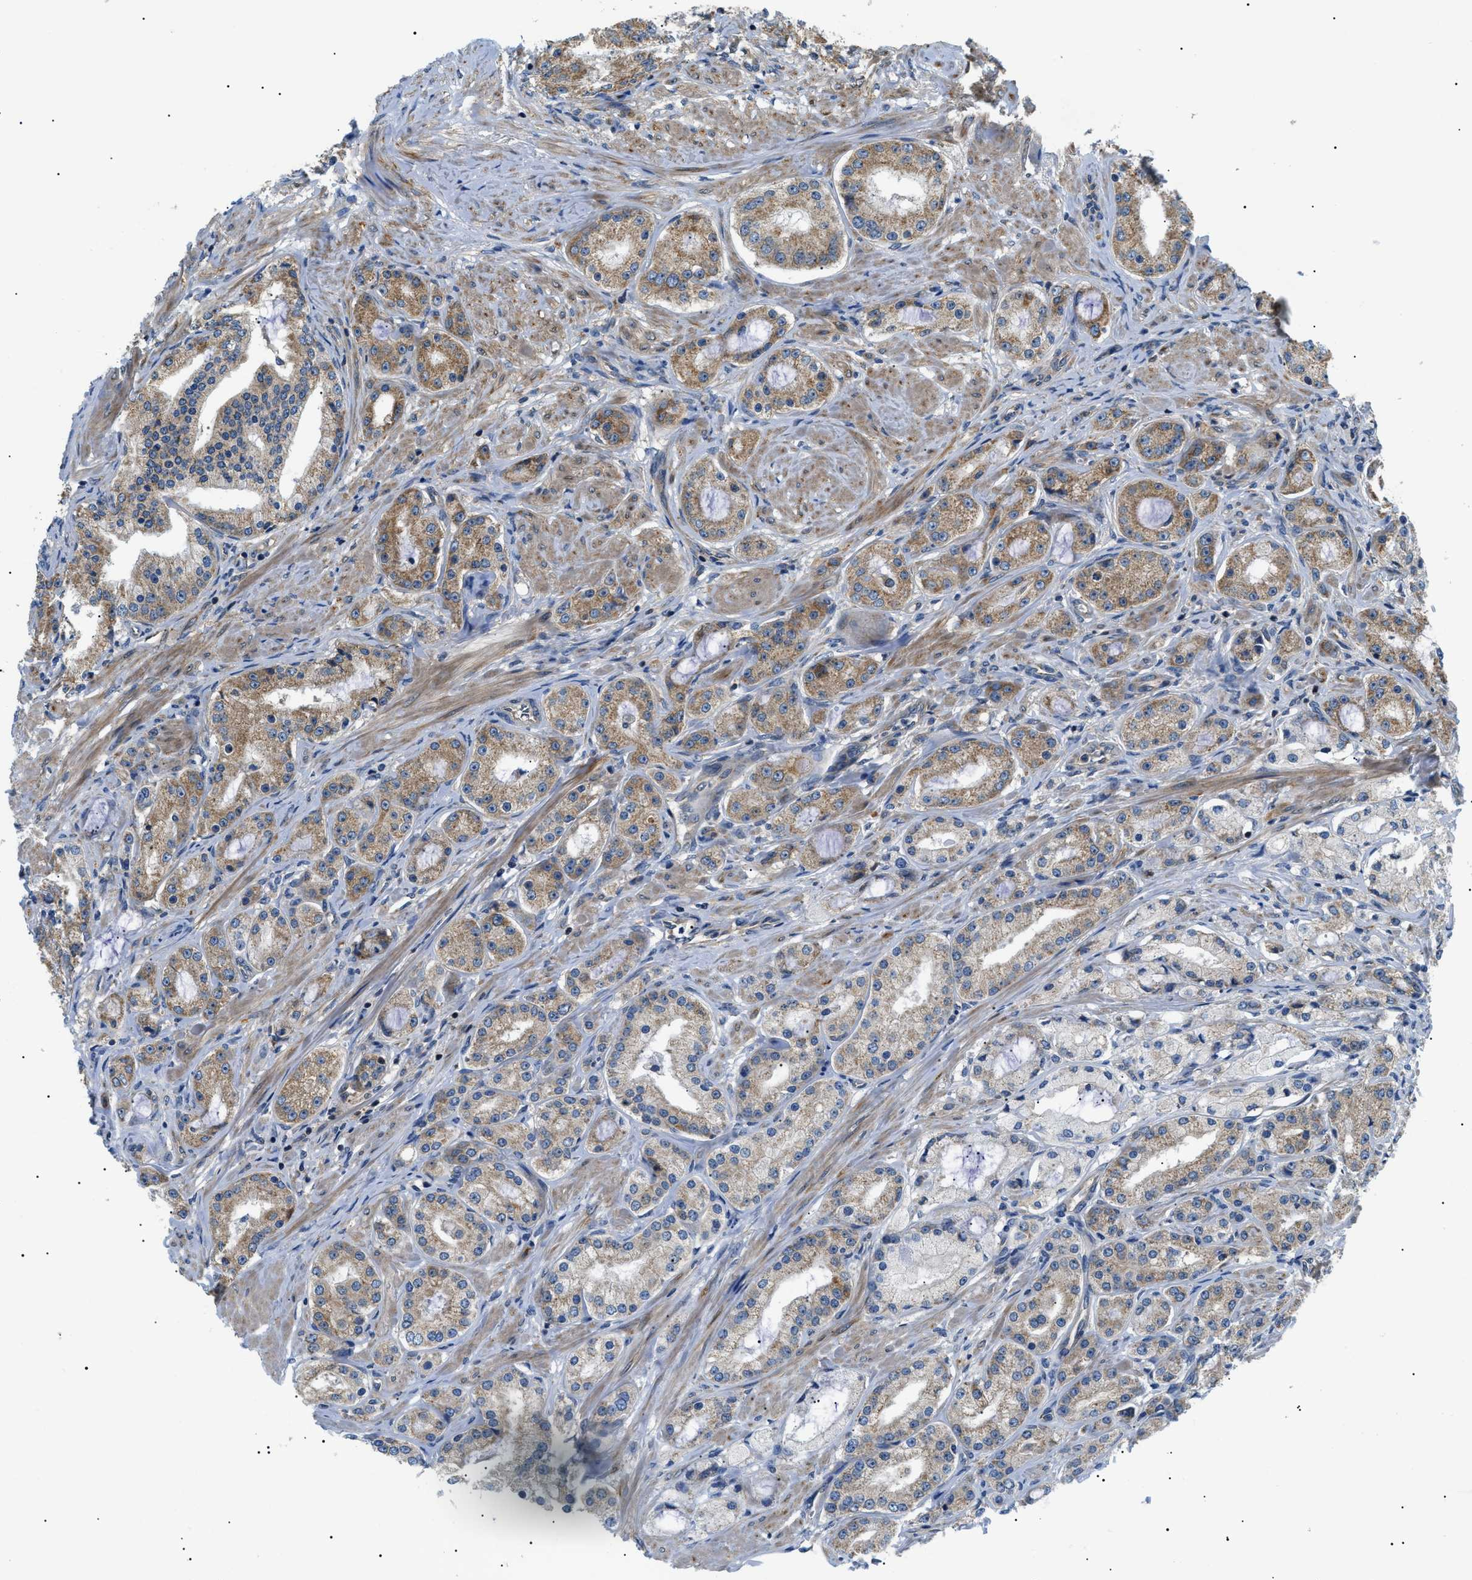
{"staining": {"intensity": "moderate", "quantity": ">75%", "location": "cytoplasmic/membranous"}, "tissue": "prostate cancer", "cell_type": "Tumor cells", "image_type": "cancer", "snomed": [{"axis": "morphology", "description": "Adenocarcinoma, Low grade"}, {"axis": "topography", "description": "Prostate"}], "caption": "About >75% of tumor cells in prostate cancer (adenocarcinoma (low-grade)) display moderate cytoplasmic/membranous protein expression as visualized by brown immunohistochemical staining.", "gene": "SRPK1", "patient": {"sex": "male", "age": 63}}